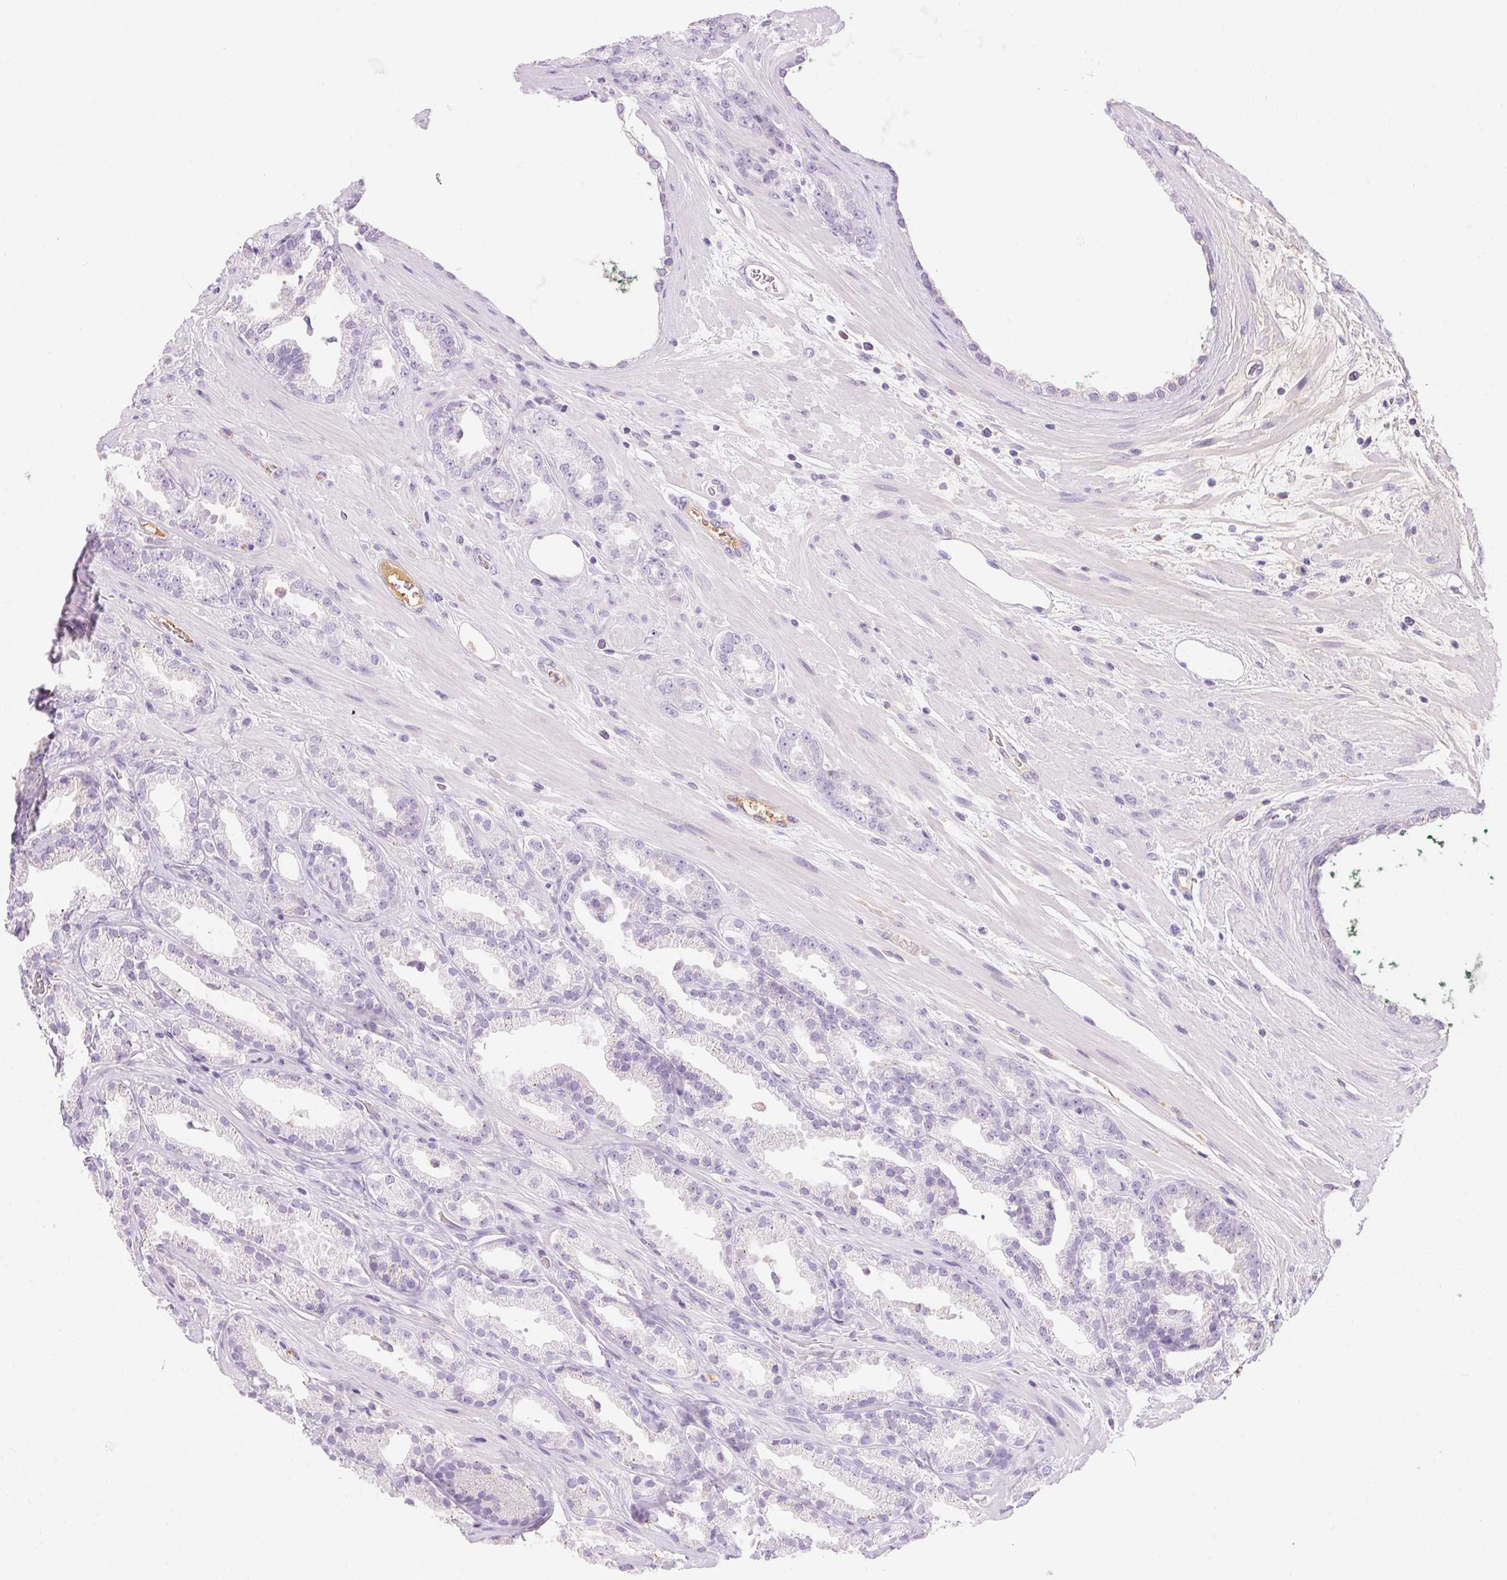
{"staining": {"intensity": "negative", "quantity": "none", "location": "none"}, "tissue": "prostate cancer", "cell_type": "Tumor cells", "image_type": "cancer", "snomed": [{"axis": "morphology", "description": "Adenocarcinoma, Low grade"}, {"axis": "topography", "description": "Prostate"}], "caption": "An IHC histopathology image of low-grade adenocarcinoma (prostate) is shown. There is no staining in tumor cells of low-grade adenocarcinoma (prostate).", "gene": "FGA", "patient": {"sex": "male", "age": 61}}